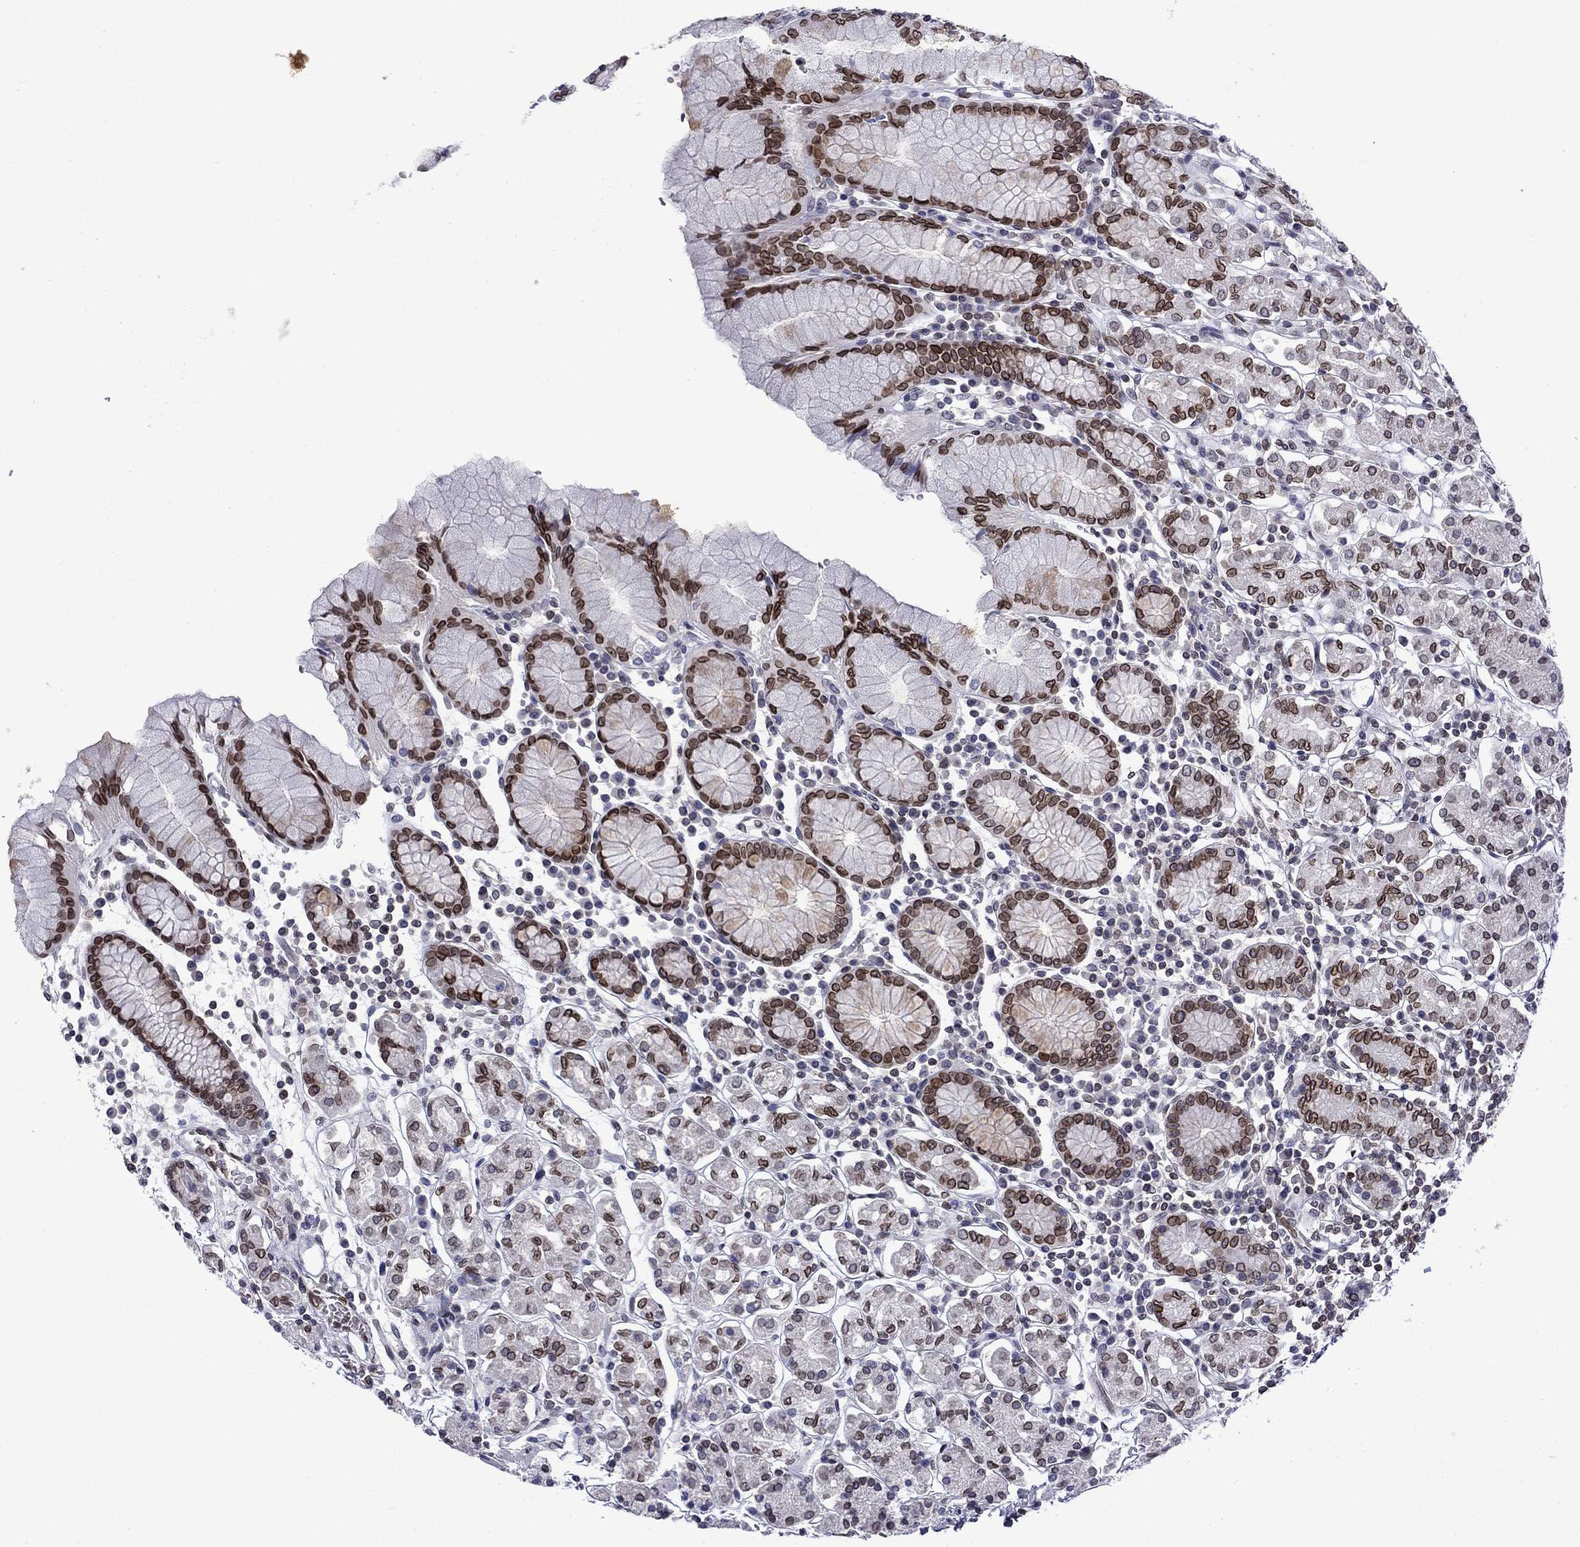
{"staining": {"intensity": "strong", "quantity": "25%-75%", "location": "cytoplasmic/membranous,nuclear"}, "tissue": "stomach", "cell_type": "Glandular cells", "image_type": "normal", "snomed": [{"axis": "morphology", "description": "Normal tissue, NOS"}, {"axis": "topography", "description": "Stomach, upper"}, {"axis": "topography", "description": "Stomach"}], "caption": "The immunohistochemical stain highlights strong cytoplasmic/membranous,nuclear expression in glandular cells of benign stomach.", "gene": "SLA", "patient": {"sex": "male", "age": 62}}